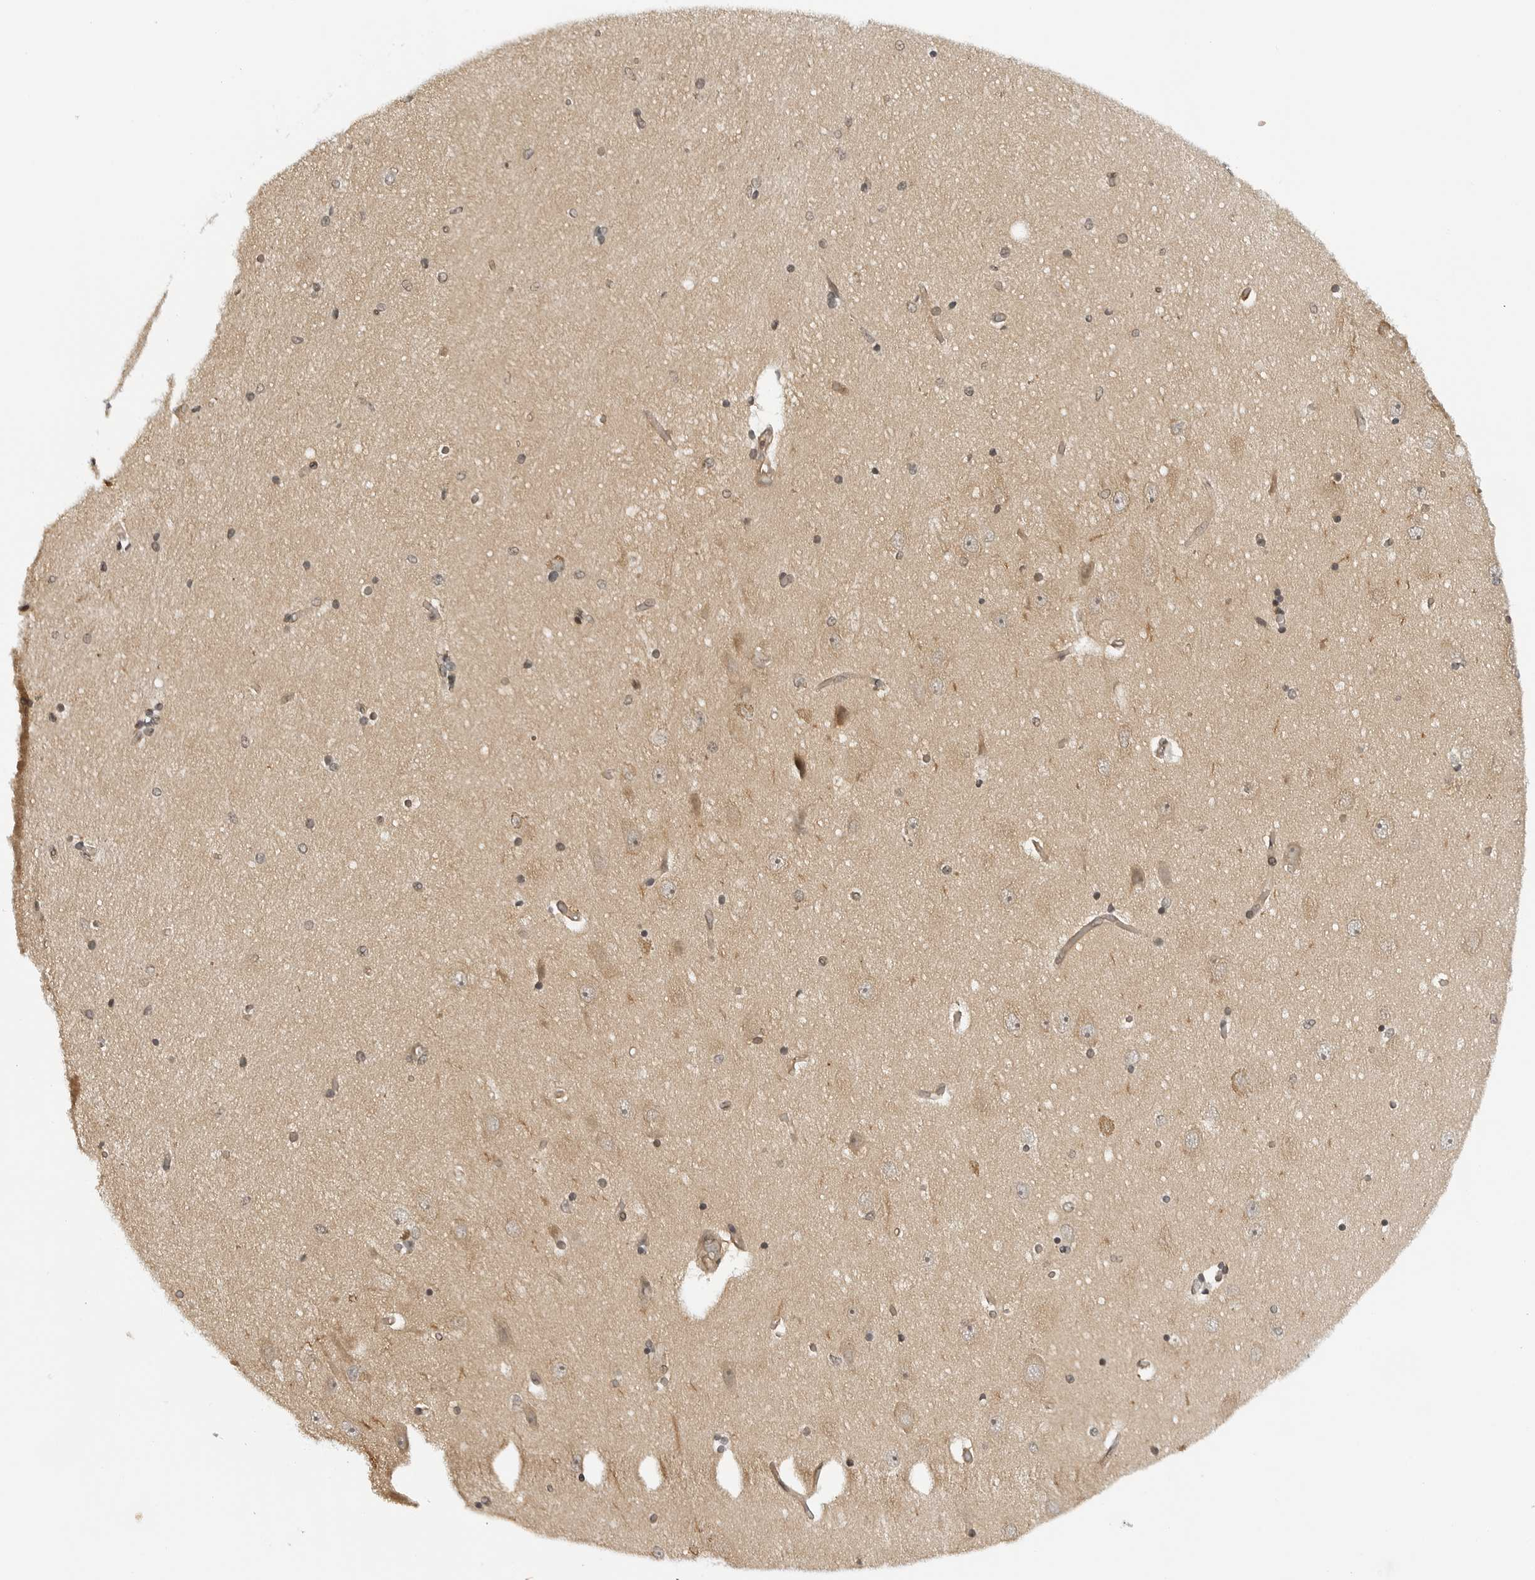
{"staining": {"intensity": "weak", "quantity": ">75%", "location": "cytoplasmic/membranous,nuclear"}, "tissue": "hippocampus", "cell_type": "Glial cells", "image_type": "normal", "snomed": [{"axis": "morphology", "description": "Normal tissue, NOS"}, {"axis": "topography", "description": "Hippocampus"}], "caption": "The histopathology image displays staining of benign hippocampus, revealing weak cytoplasmic/membranous,nuclear protein positivity (brown color) within glial cells.", "gene": "MAP2K5", "patient": {"sex": "female", "age": 54}}